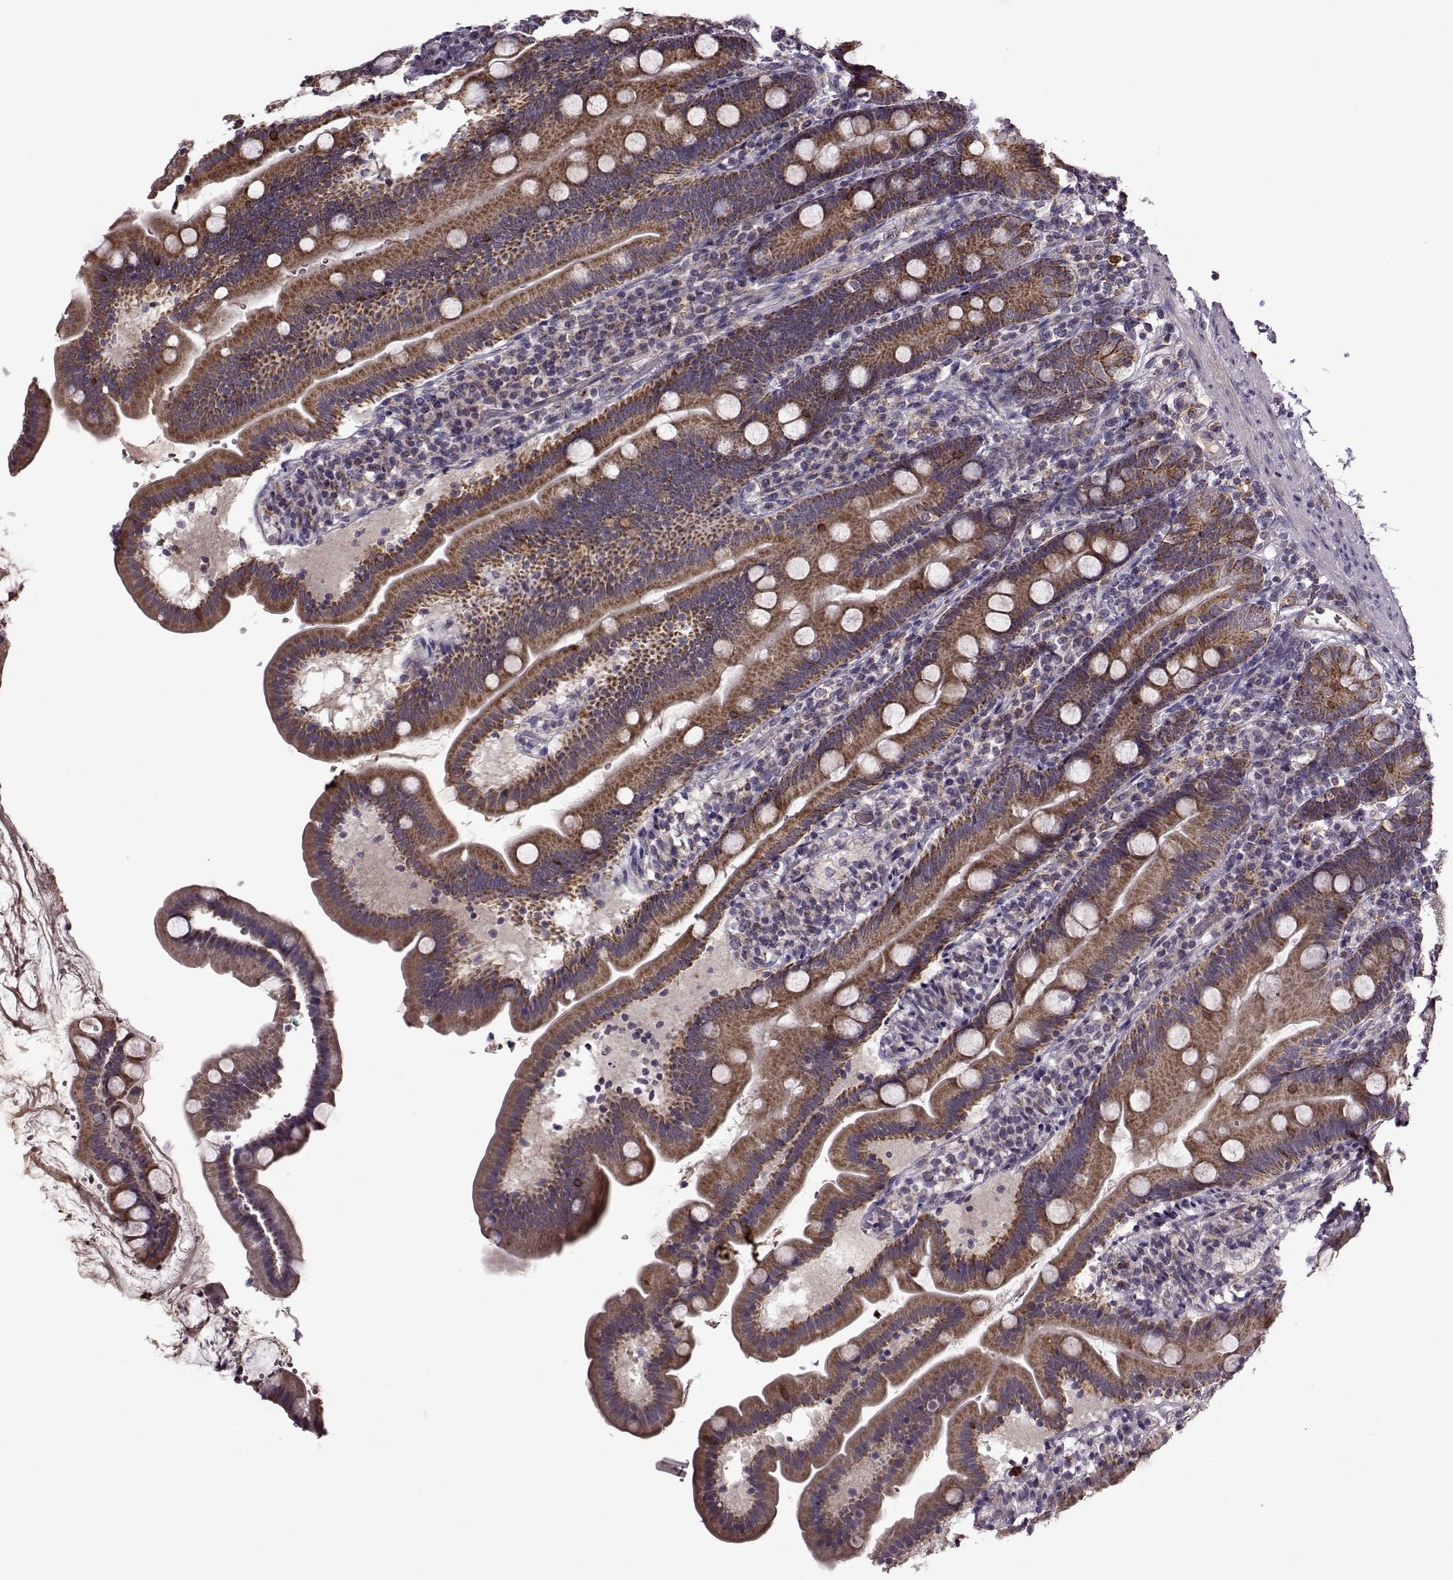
{"staining": {"intensity": "strong", "quantity": ">75%", "location": "cytoplasmic/membranous"}, "tissue": "duodenum", "cell_type": "Glandular cells", "image_type": "normal", "snomed": [{"axis": "morphology", "description": "Normal tissue, NOS"}, {"axis": "topography", "description": "Duodenum"}], "caption": "A brown stain shows strong cytoplasmic/membranous expression of a protein in glandular cells of unremarkable duodenum.", "gene": "MTSS1", "patient": {"sex": "female", "age": 67}}